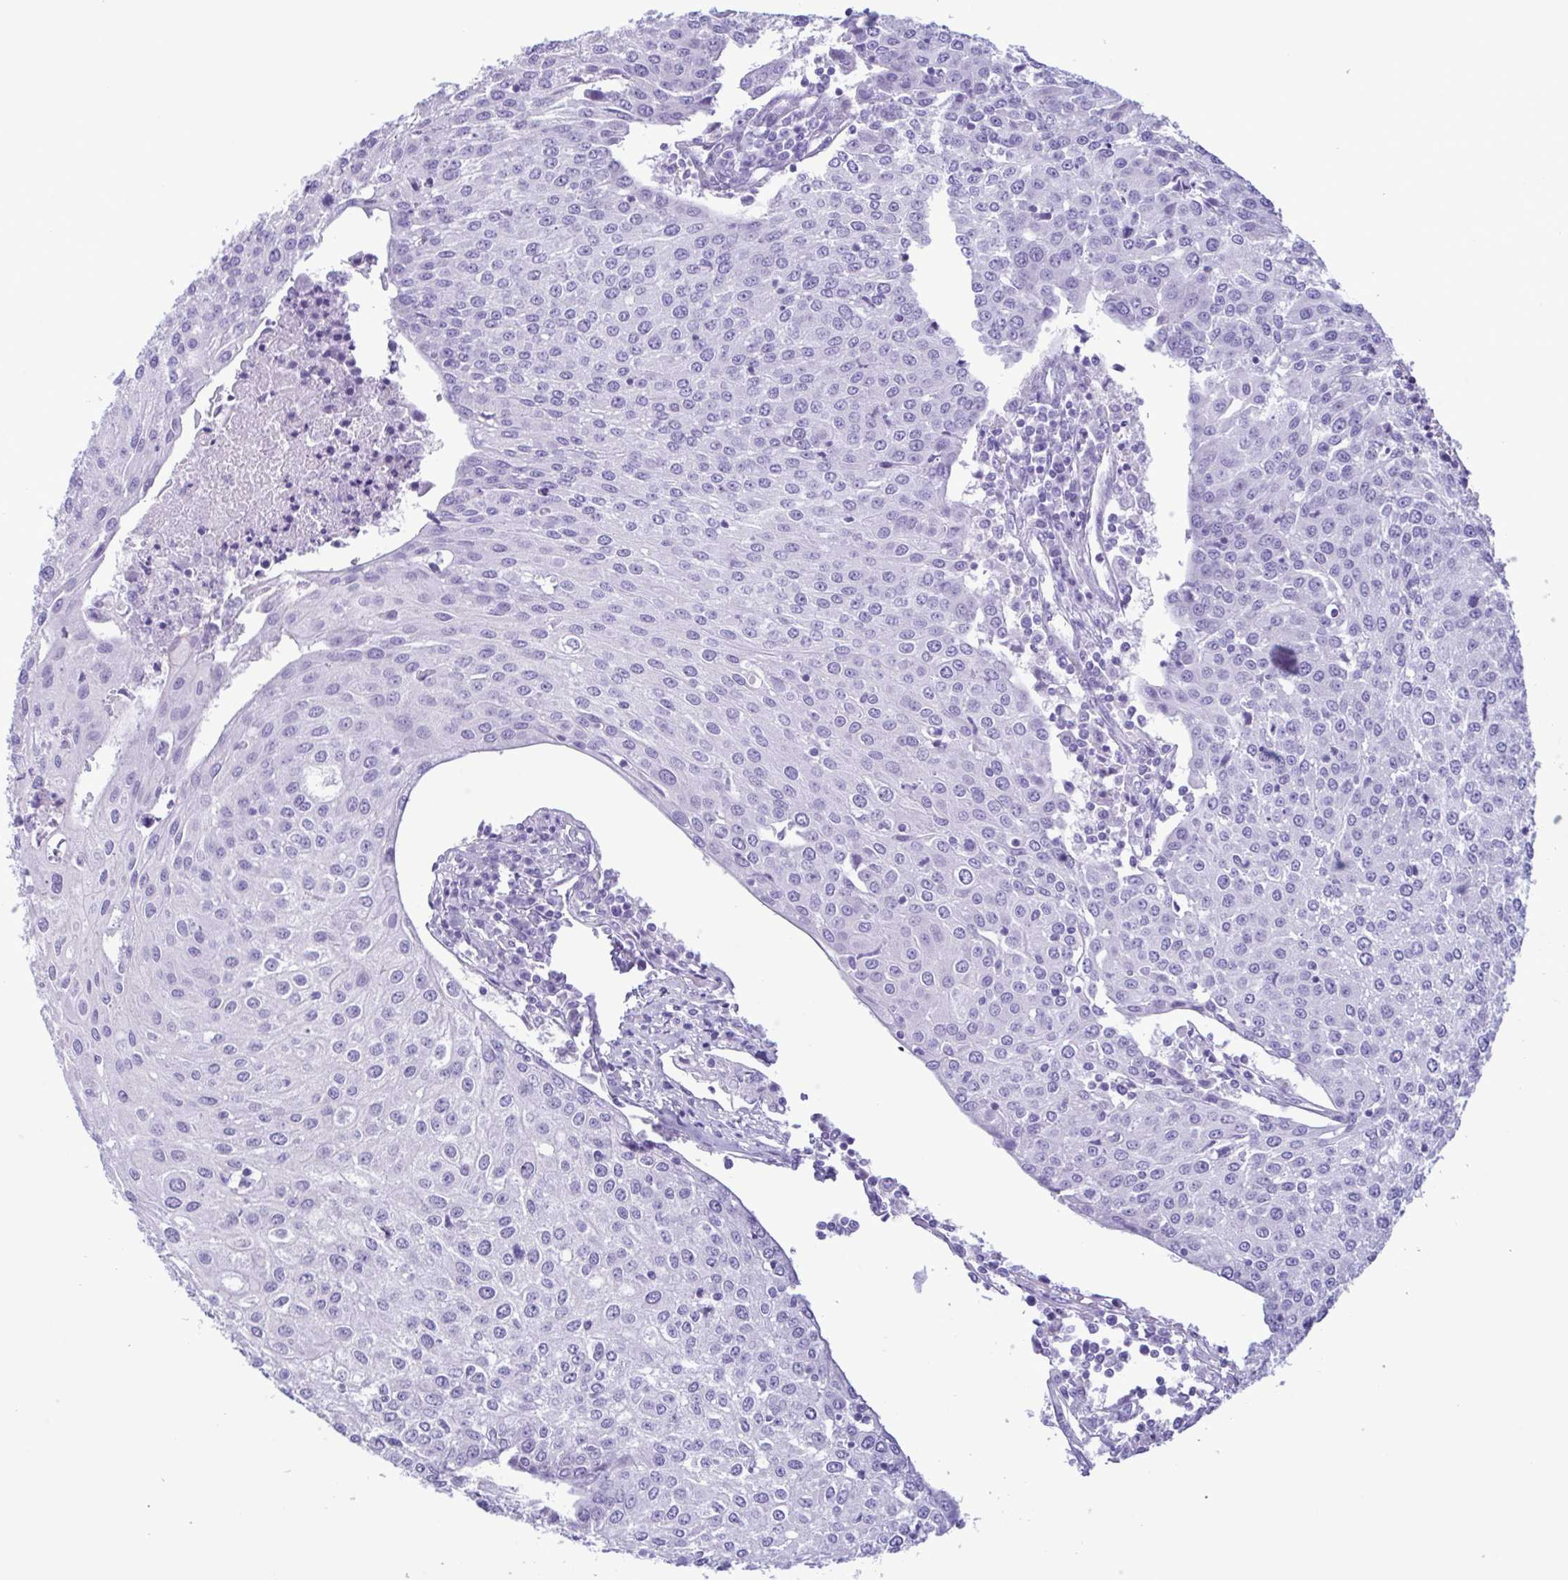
{"staining": {"intensity": "negative", "quantity": "none", "location": "none"}, "tissue": "urothelial cancer", "cell_type": "Tumor cells", "image_type": "cancer", "snomed": [{"axis": "morphology", "description": "Urothelial carcinoma, High grade"}, {"axis": "topography", "description": "Urinary bladder"}], "caption": "DAB immunohistochemical staining of urothelial cancer displays no significant positivity in tumor cells.", "gene": "LTF", "patient": {"sex": "female", "age": 85}}